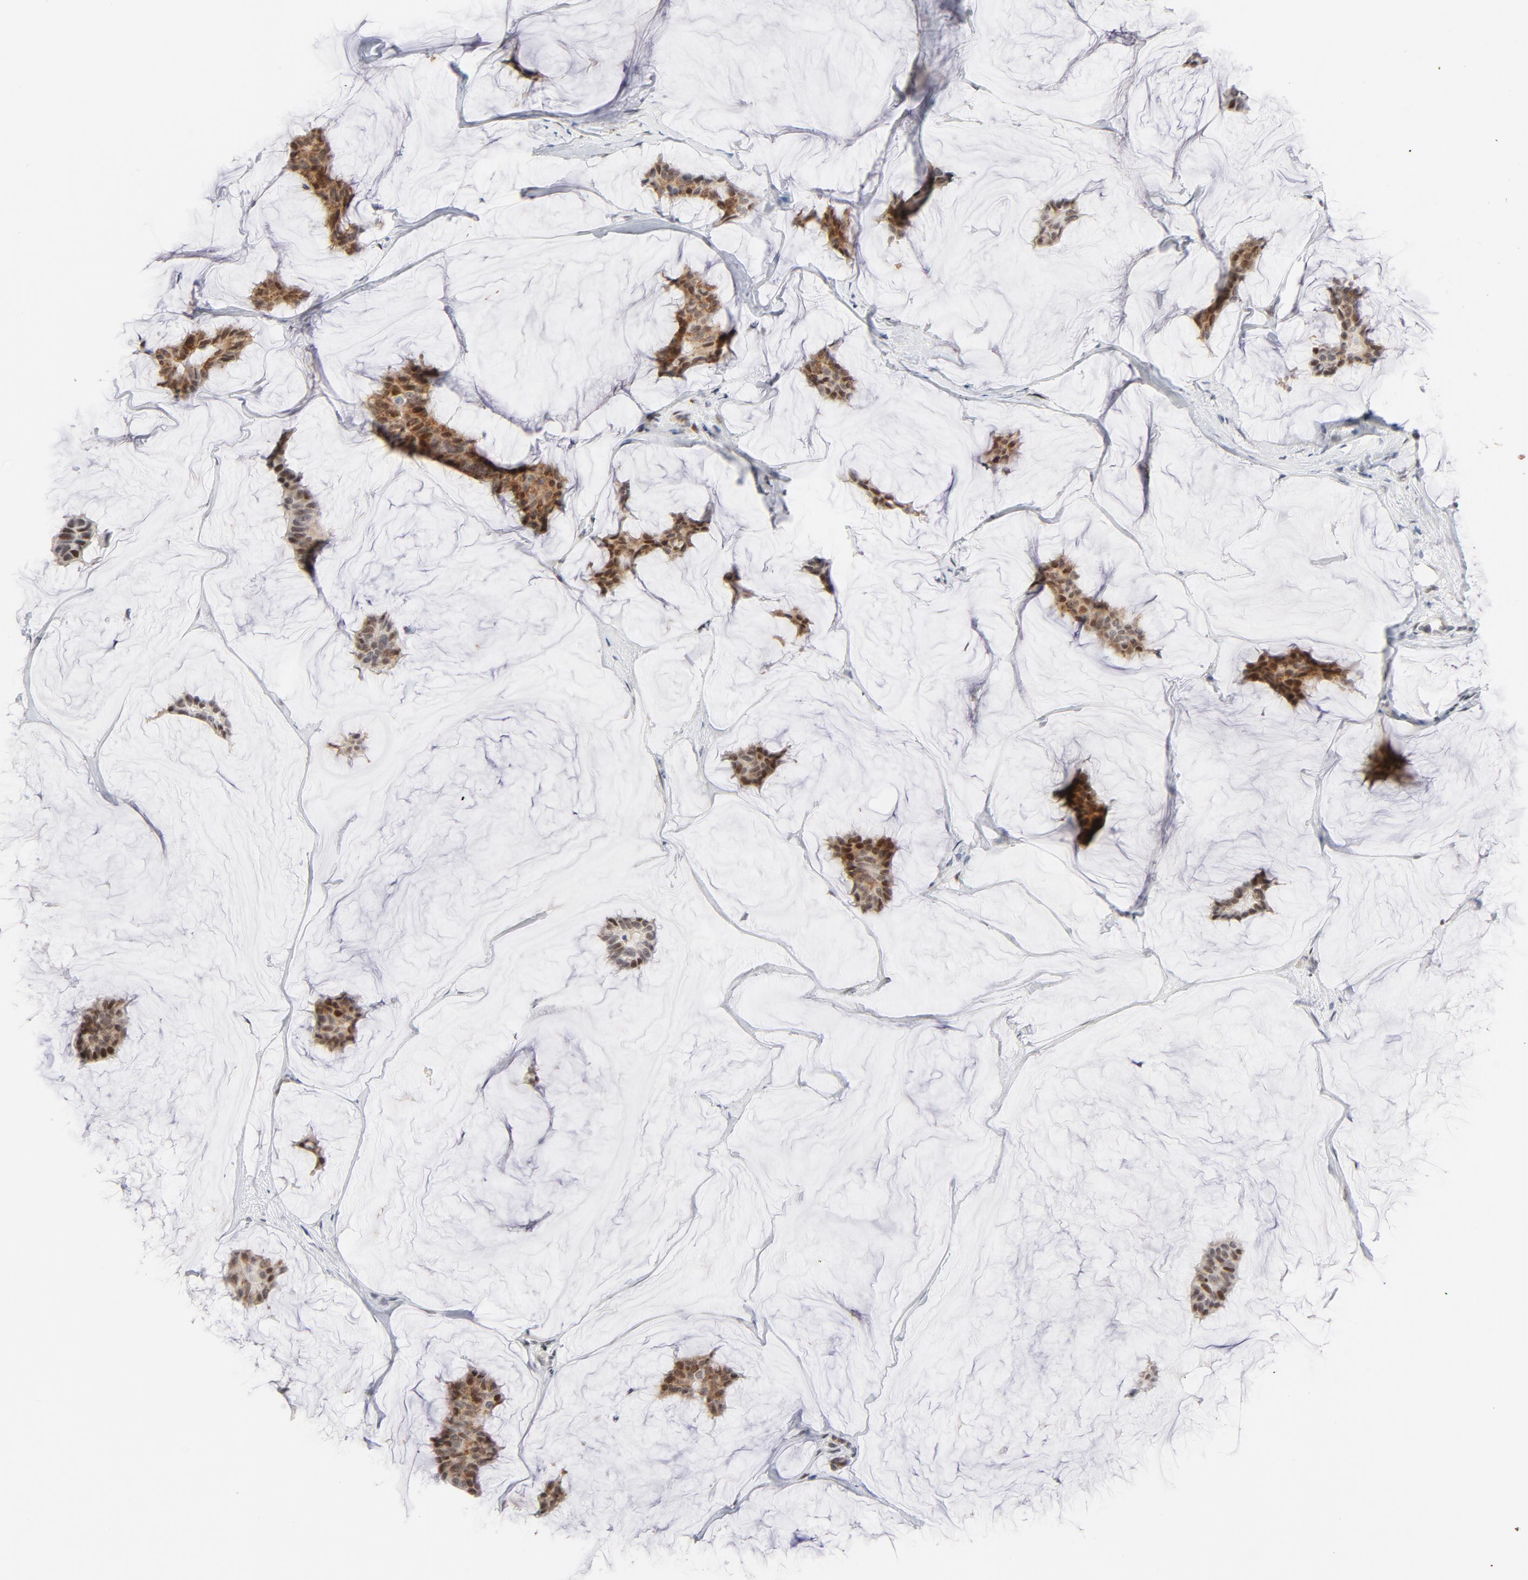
{"staining": {"intensity": "moderate", "quantity": "25%-75%", "location": "cytoplasmic/membranous,nuclear"}, "tissue": "breast cancer", "cell_type": "Tumor cells", "image_type": "cancer", "snomed": [{"axis": "morphology", "description": "Duct carcinoma"}, {"axis": "topography", "description": "Breast"}], "caption": "Intraductal carcinoma (breast) stained with a protein marker exhibits moderate staining in tumor cells.", "gene": "NFIC", "patient": {"sex": "female", "age": 93}}